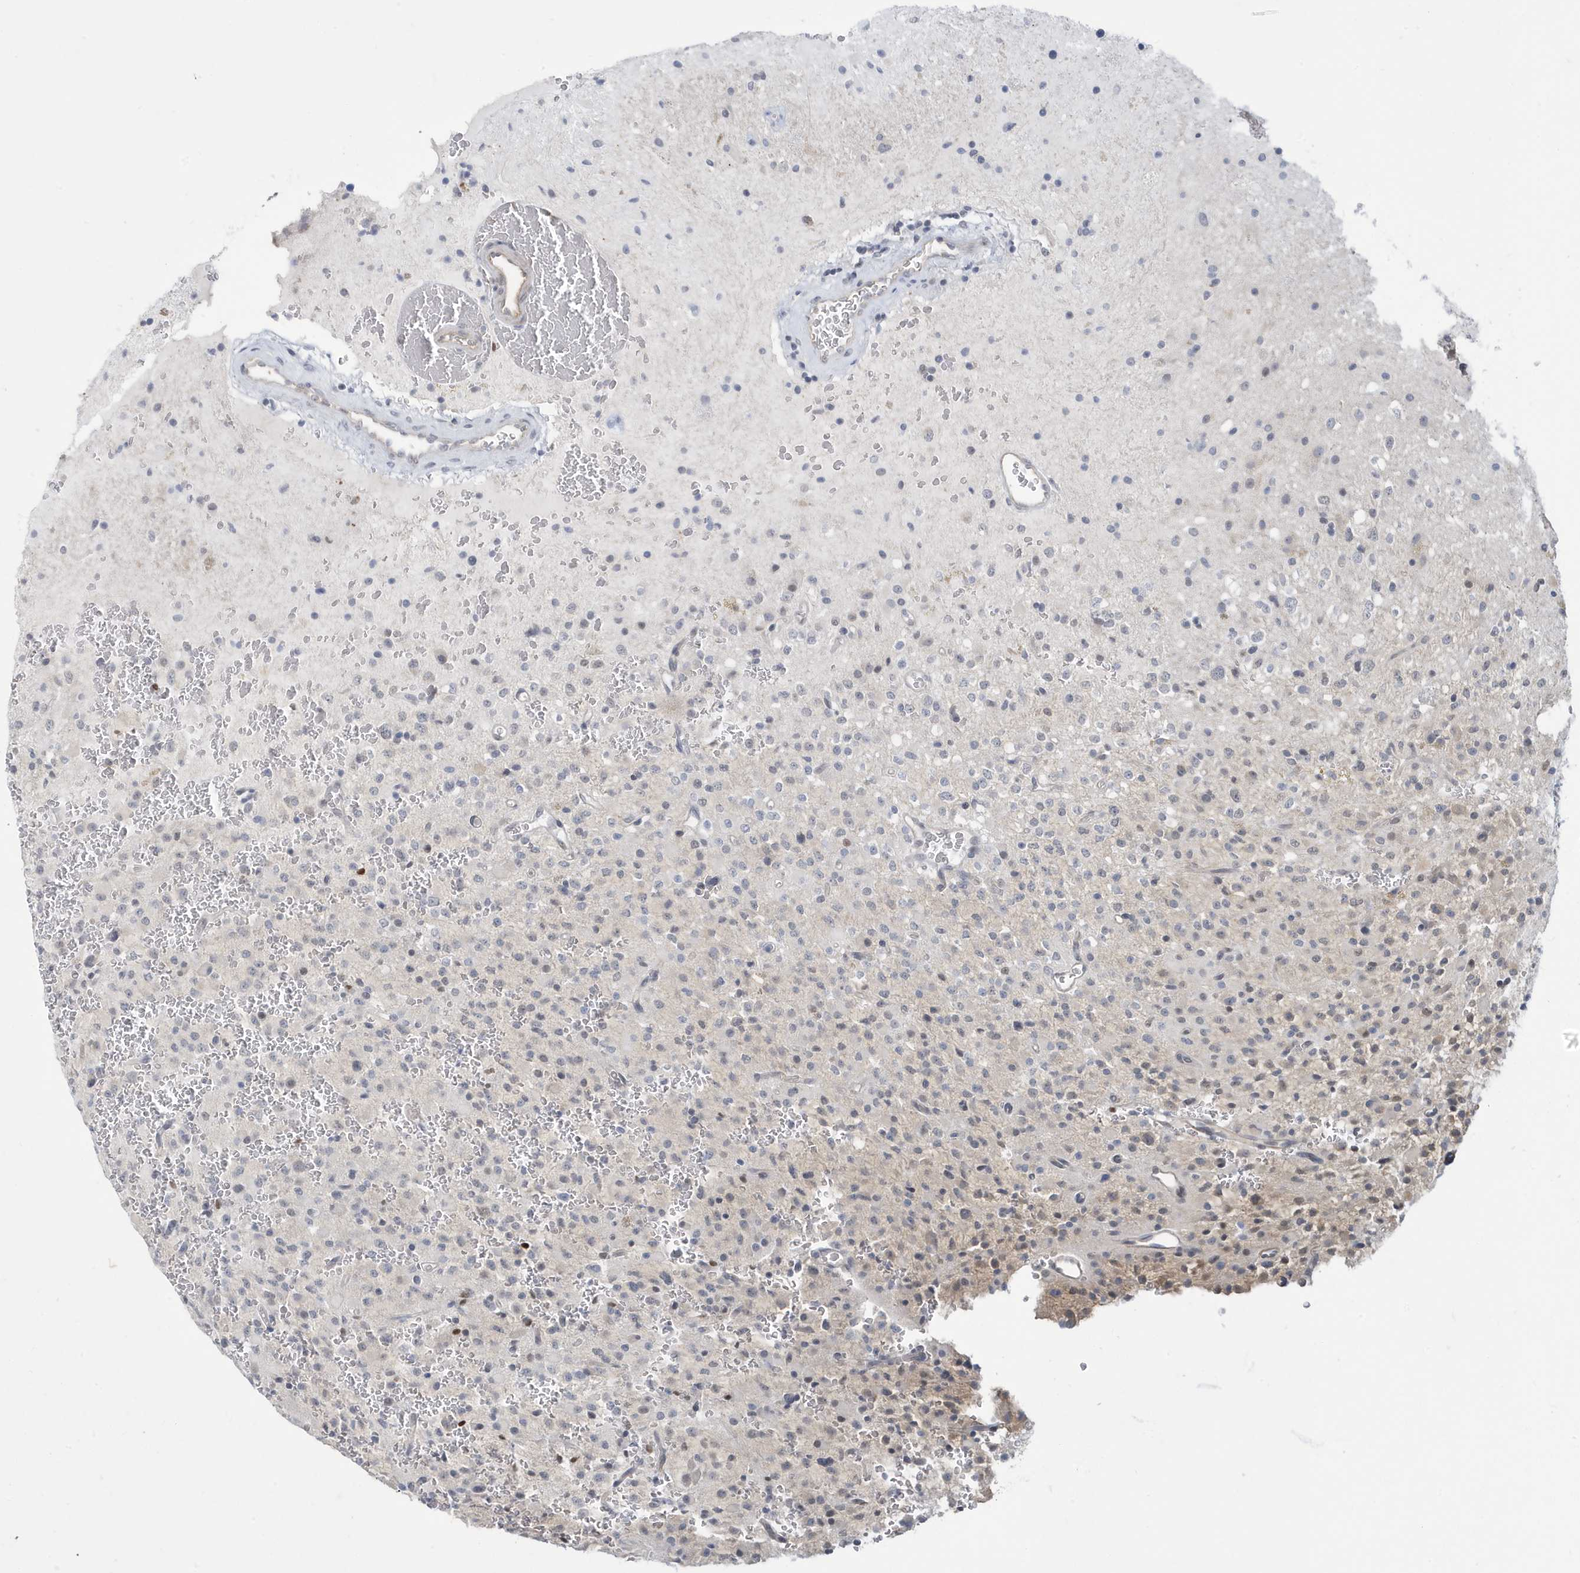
{"staining": {"intensity": "negative", "quantity": "none", "location": "none"}, "tissue": "glioma", "cell_type": "Tumor cells", "image_type": "cancer", "snomed": [{"axis": "morphology", "description": "Glioma, malignant, High grade"}, {"axis": "topography", "description": "Brain"}], "caption": "Immunohistochemical staining of malignant glioma (high-grade) displays no significant staining in tumor cells.", "gene": "ZNF654", "patient": {"sex": "male", "age": 34}}